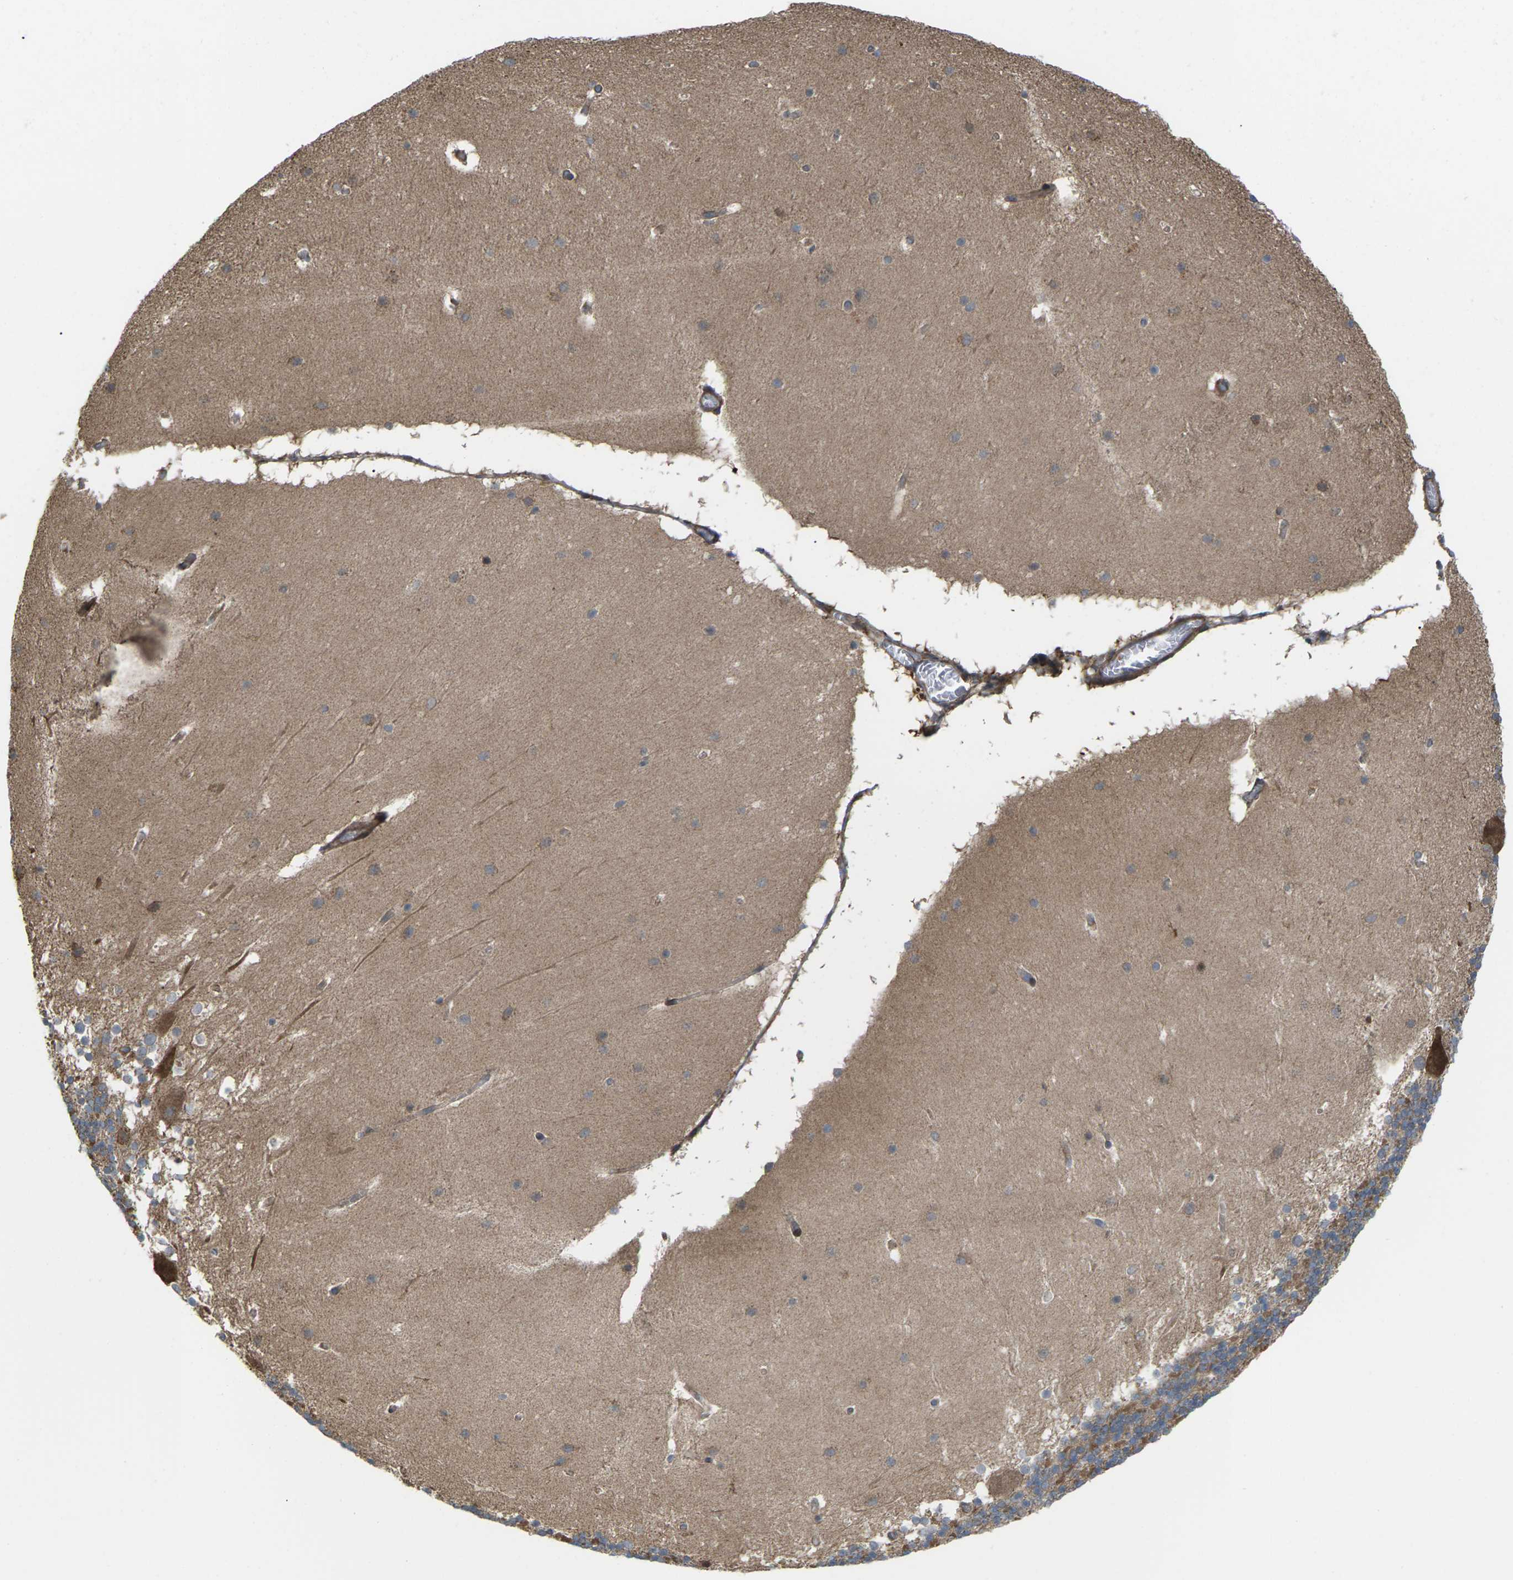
{"staining": {"intensity": "moderate", "quantity": ">75%", "location": "cytoplasmic/membranous"}, "tissue": "cerebellum", "cell_type": "Cells in granular layer", "image_type": "normal", "snomed": [{"axis": "morphology", "description": "Normal tissue, NOS"}, {"axis": "topography", "description": "Cerebellum"}], "caption": "Benign cerebellum shows moderate cytoplasmic/membranous positivity in approximately >75% of cells in granular layer.", "gene": "ROBO1", "patient": {"sex": "female", "age": 19}}